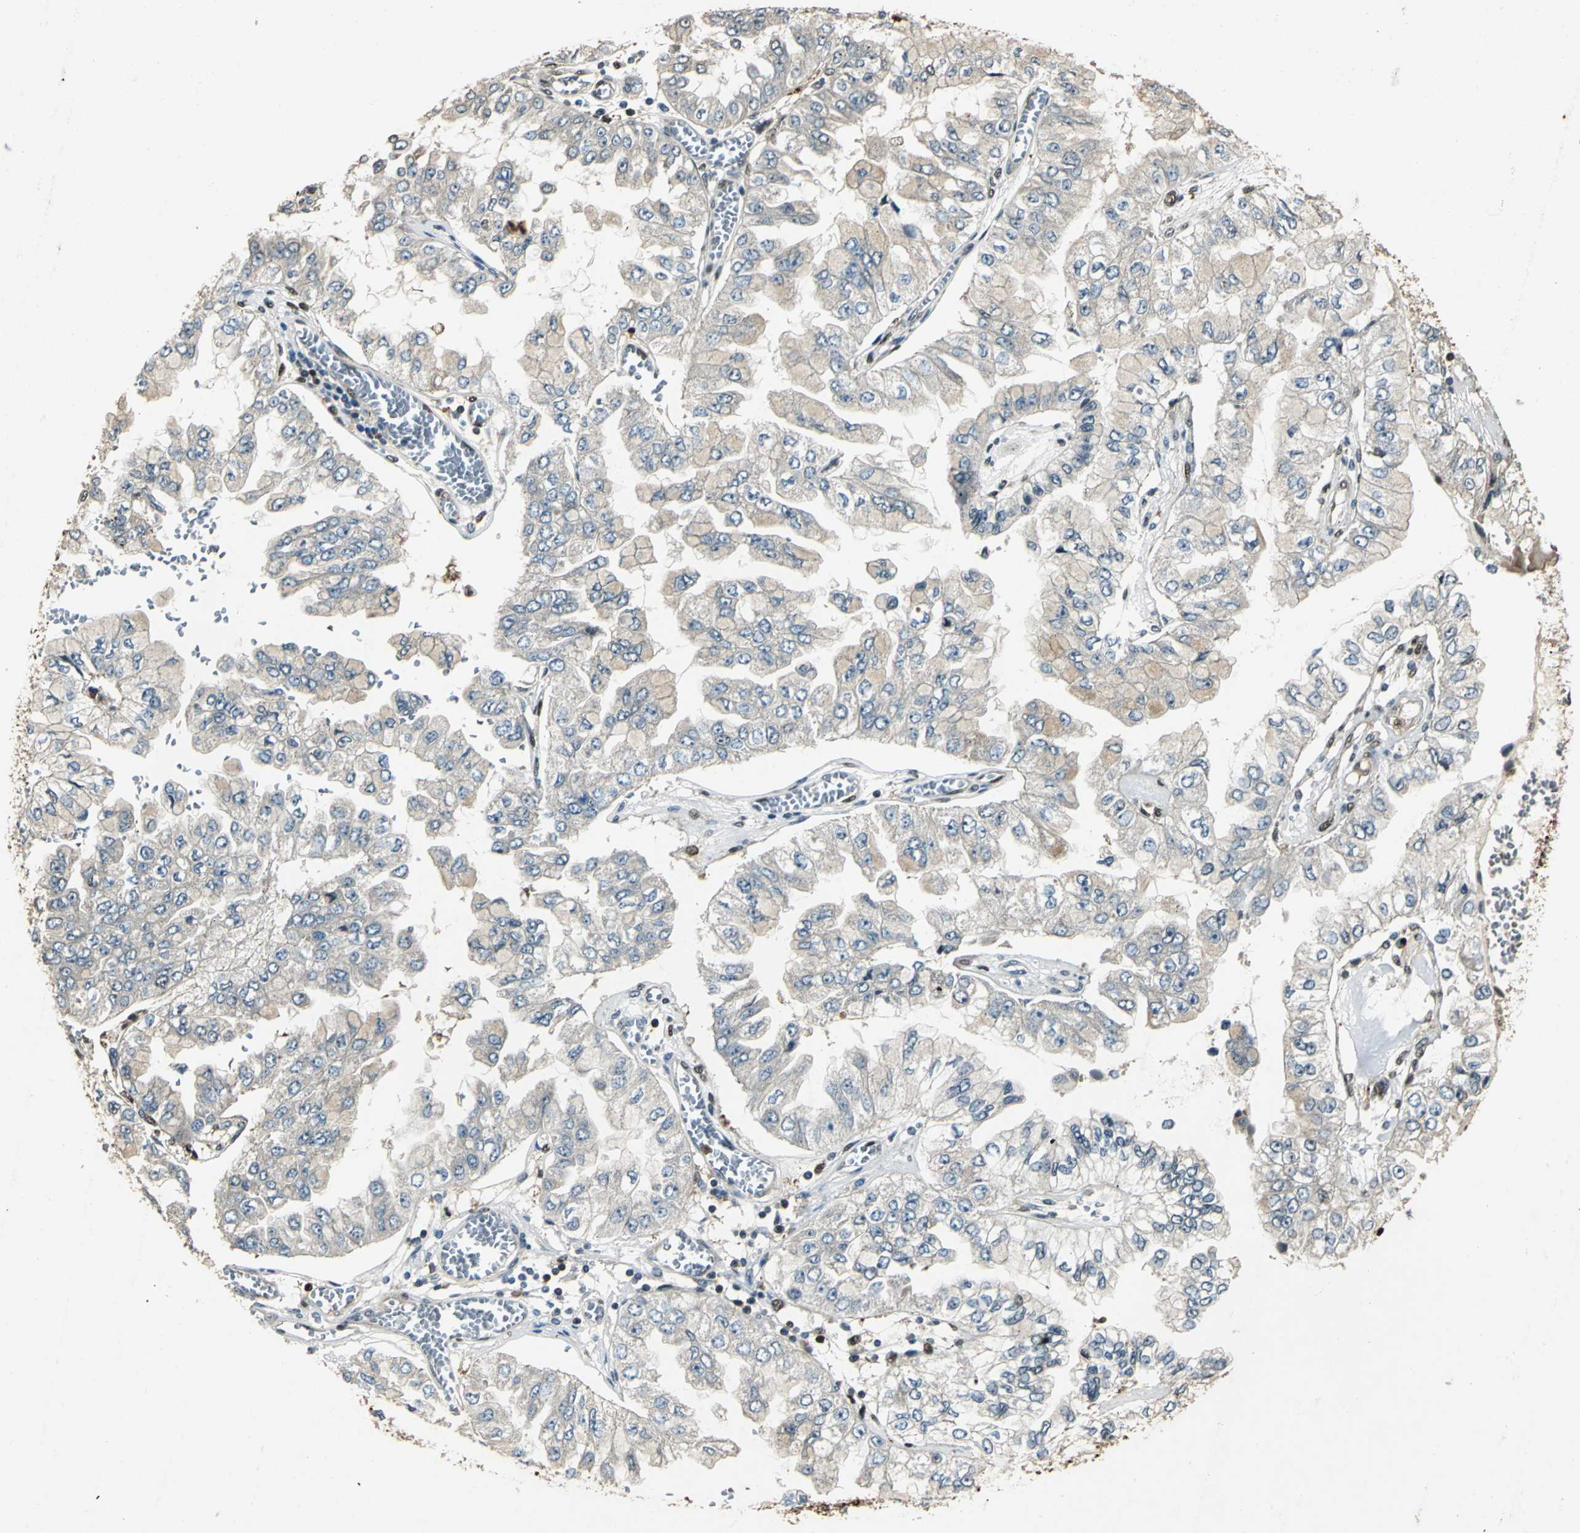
{"staining": {"intensity": "negative", "quantity": "none", "location": "none"}, "tissue": "liver cancer", "cell_type": "Tumor cells", "image_type": "cancer", "snomed": [{"axis": "morphology", "description": "Cholangiocarcinoma"}, {"axis": "topography", "description": "Liver"}], "caption": "An IHC micrograph of cholangiocarcinoma (liver) is shown. There is no staining in tumor cells of cholangiocarcinoma (liver). The staining is performed using DAB (3,3'-diaminobenzidine) brown chromogen with nuclei counter-stained in using hematoxylin.", "gene": "PPP1R13L", "patient": {"sex": "female", "age": 79}}